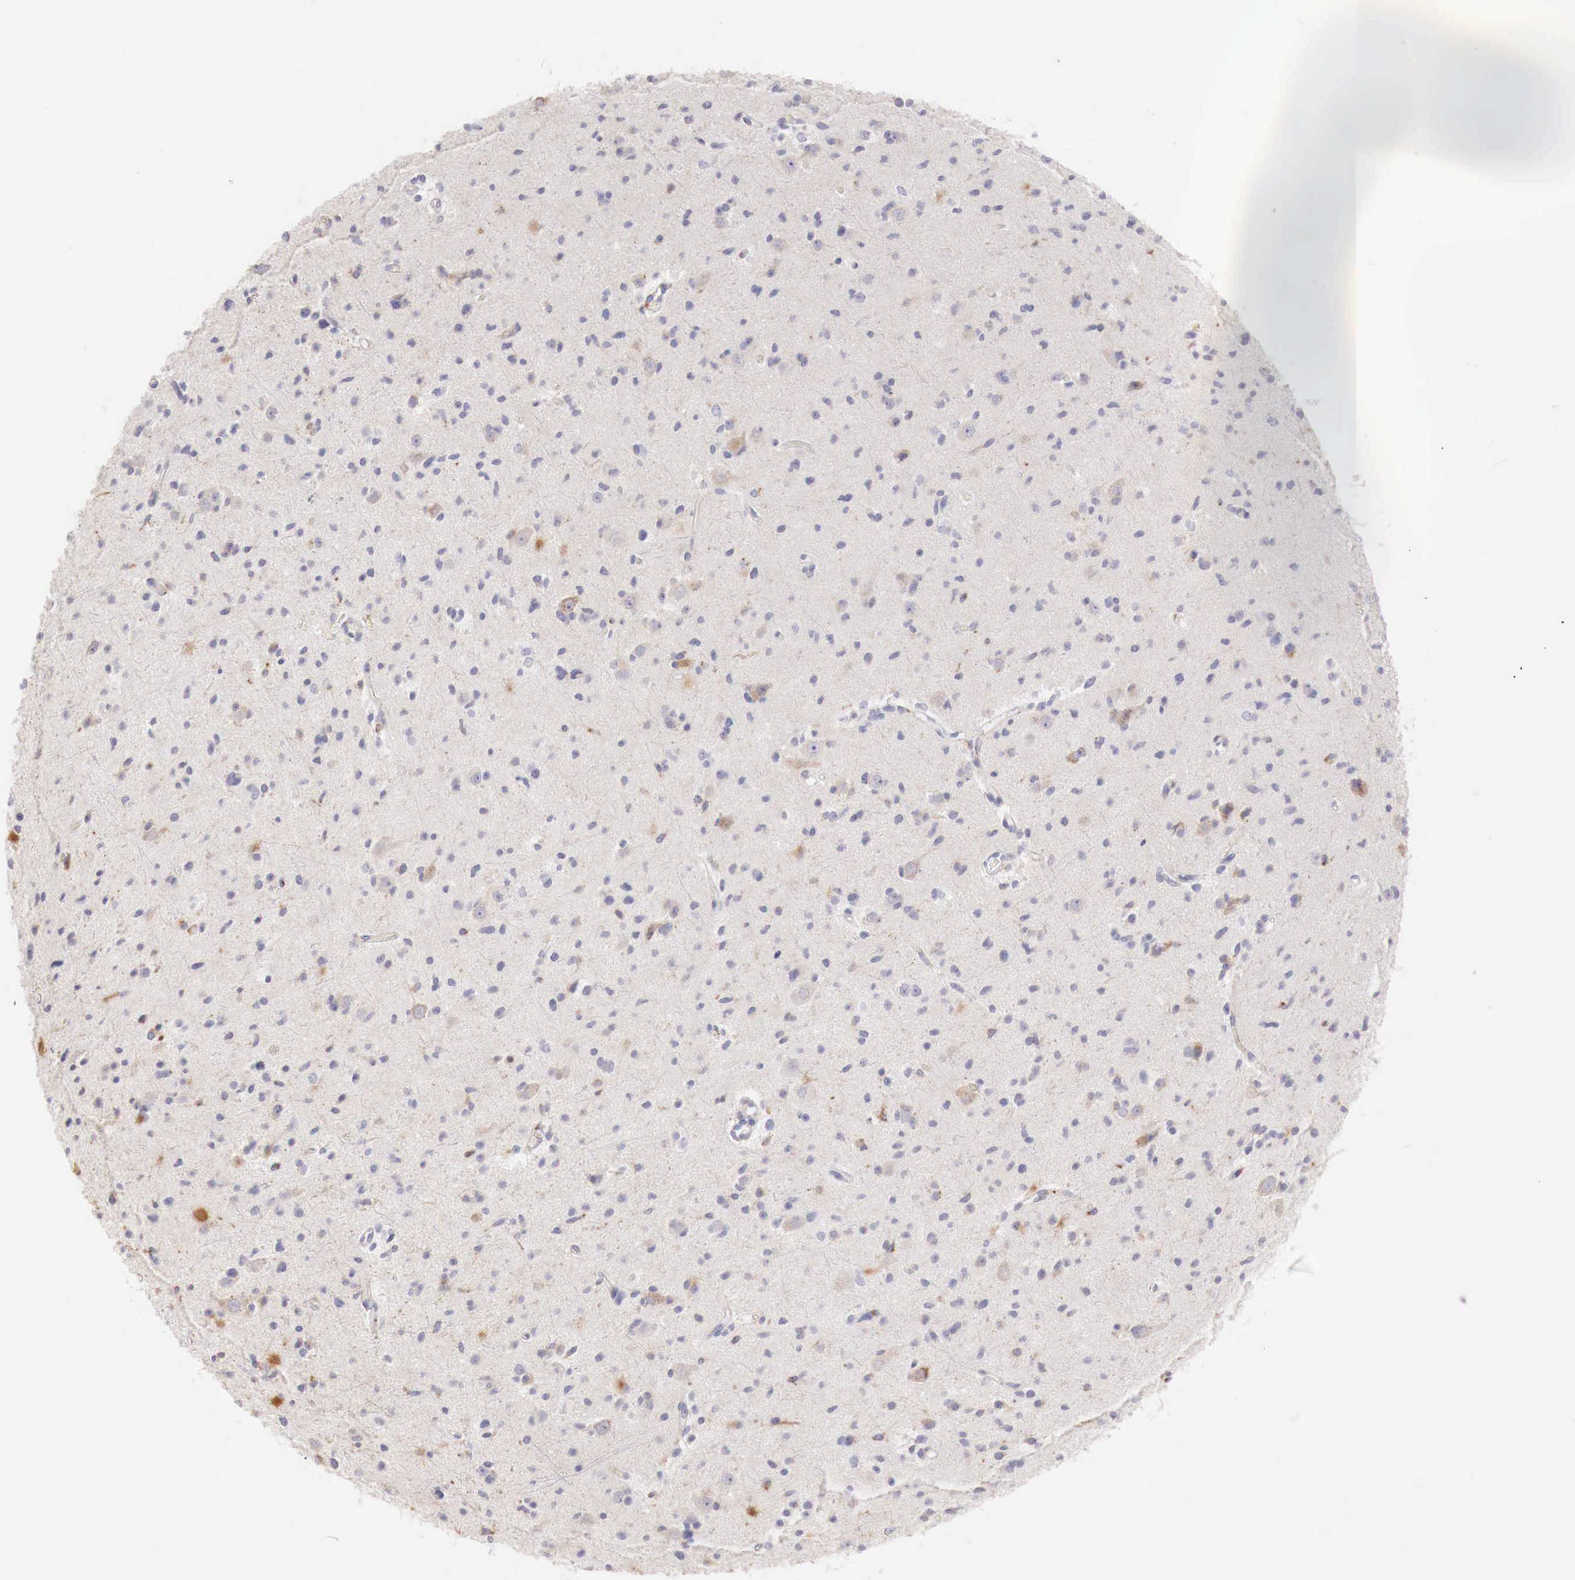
{"staining": {"intensity": "weak", "quantity": "<25%", "location": "cytoplasmic/membranous"}, "tissue": "glioma", "cell_type": "Tumor cells", "image_type": "cancer", "snomed": [{"axis": "morphology", "description": "Glioma, malignant, Low grade"}, {"axis": "topography", "description": "Brain"}], "caption": "Protein analysis of malignant low-grade glioma exhibits no significant staining in tumor cells. The staining was performed using DAB to visualize the protein expression in brown, while the nuclei were stained in blue with hematoxylin (Magnification: 20x).", "gene": "GLA", "patient": {"sex": "female", "age": 46}}